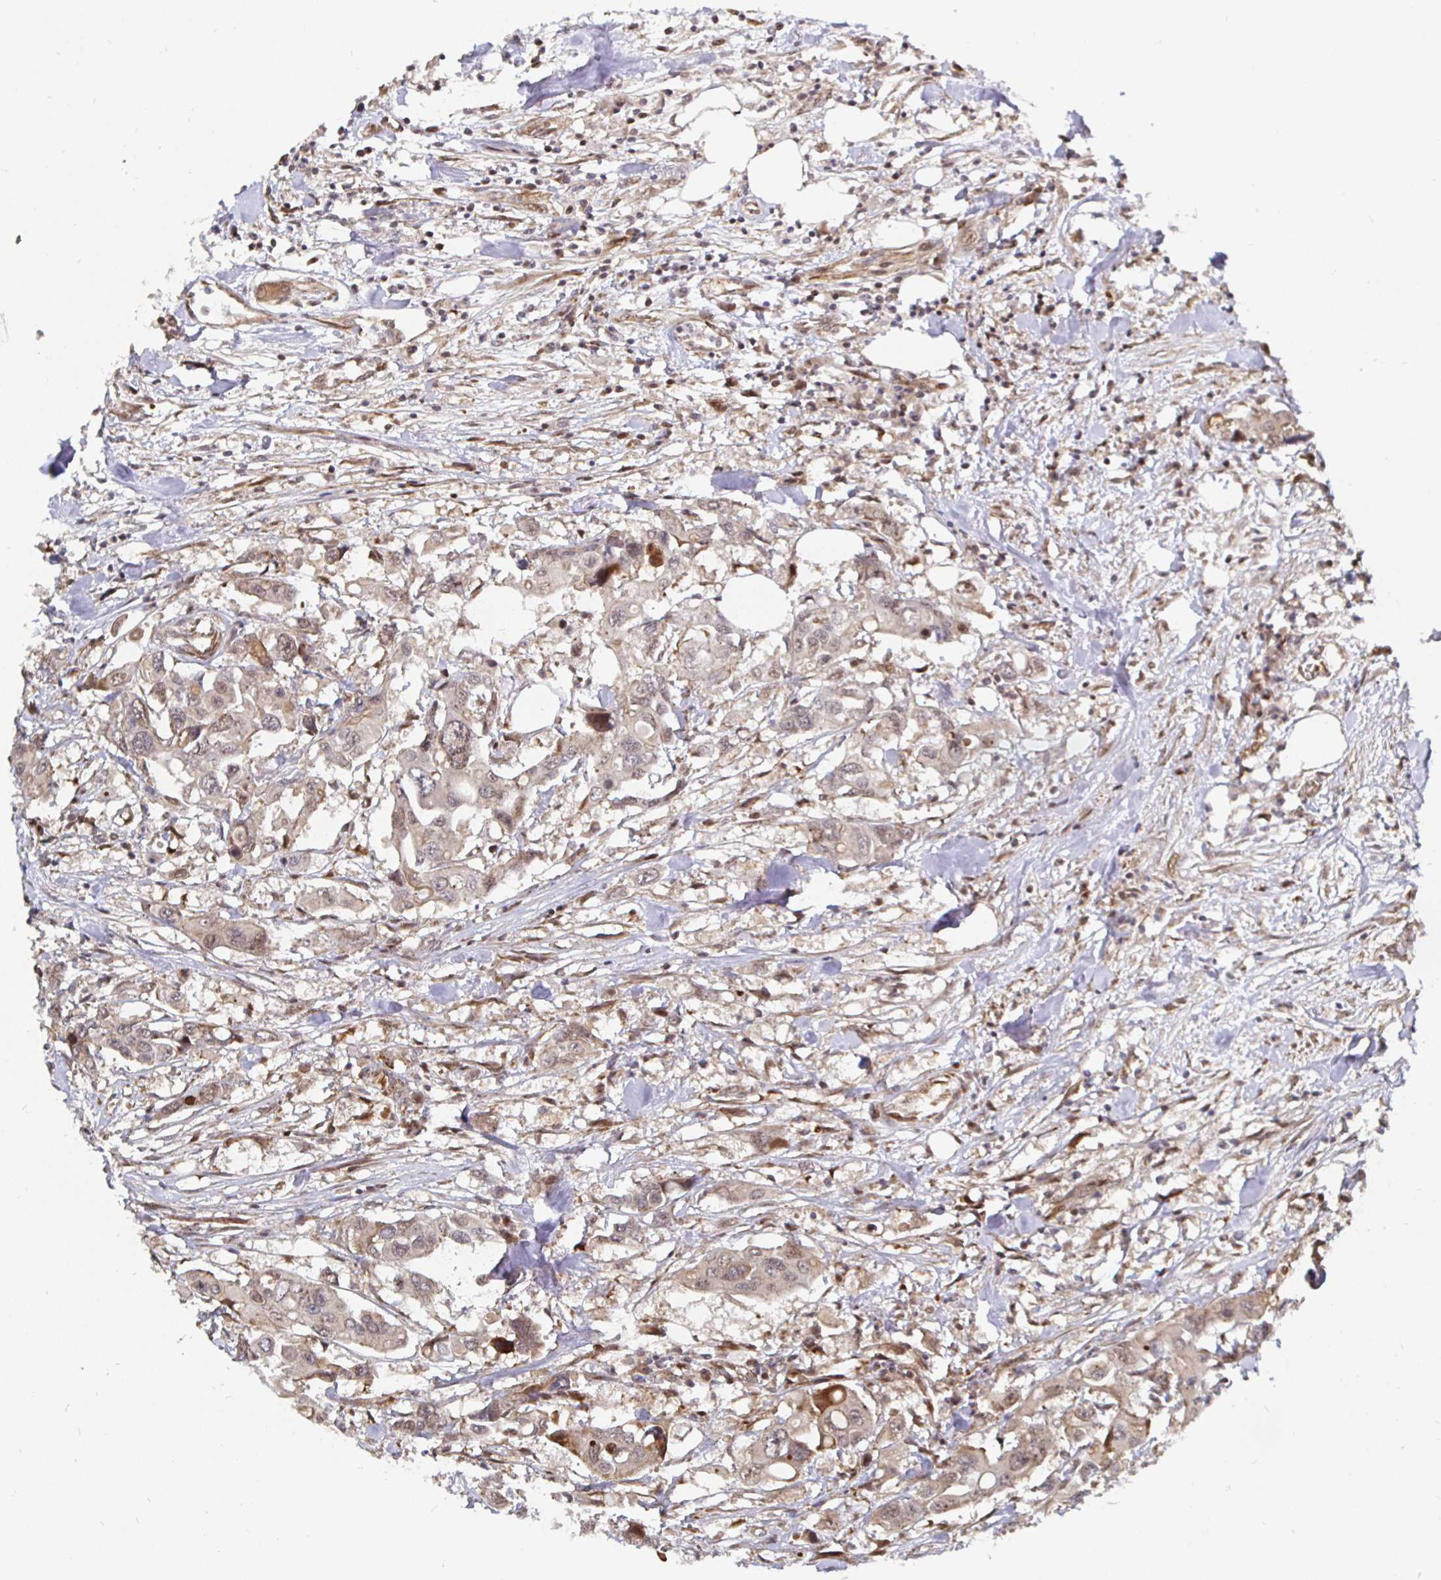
{"staining": {"intensity": "weak", "quantity": "25%-75%", "location": "cytoplasmic/membranous,nuclear"}, "tissue": "colorectal cancer", "cell_type": "Tumor cells", "image_type": "cancer", "snomed": [{"axis": "morphology", "description": "Adenocarcinoma, NOS"}, {"axis": "topography", "description": "Colon"}], "caption": "The photomicrograph demonstrates staining of colorectal adenocarcinoma, revealing weak cytoplasmic/membranous and nuclear protein expression (brown color) within tumor cells. (Stains: DAB (3,3'-diaminobenzidine) in brown, nuclei in blue, Microscopy: brightfield microscopy at high magnification).", "gene": "TBKBP1", "patient": {"sex": "male", "age": 77}}